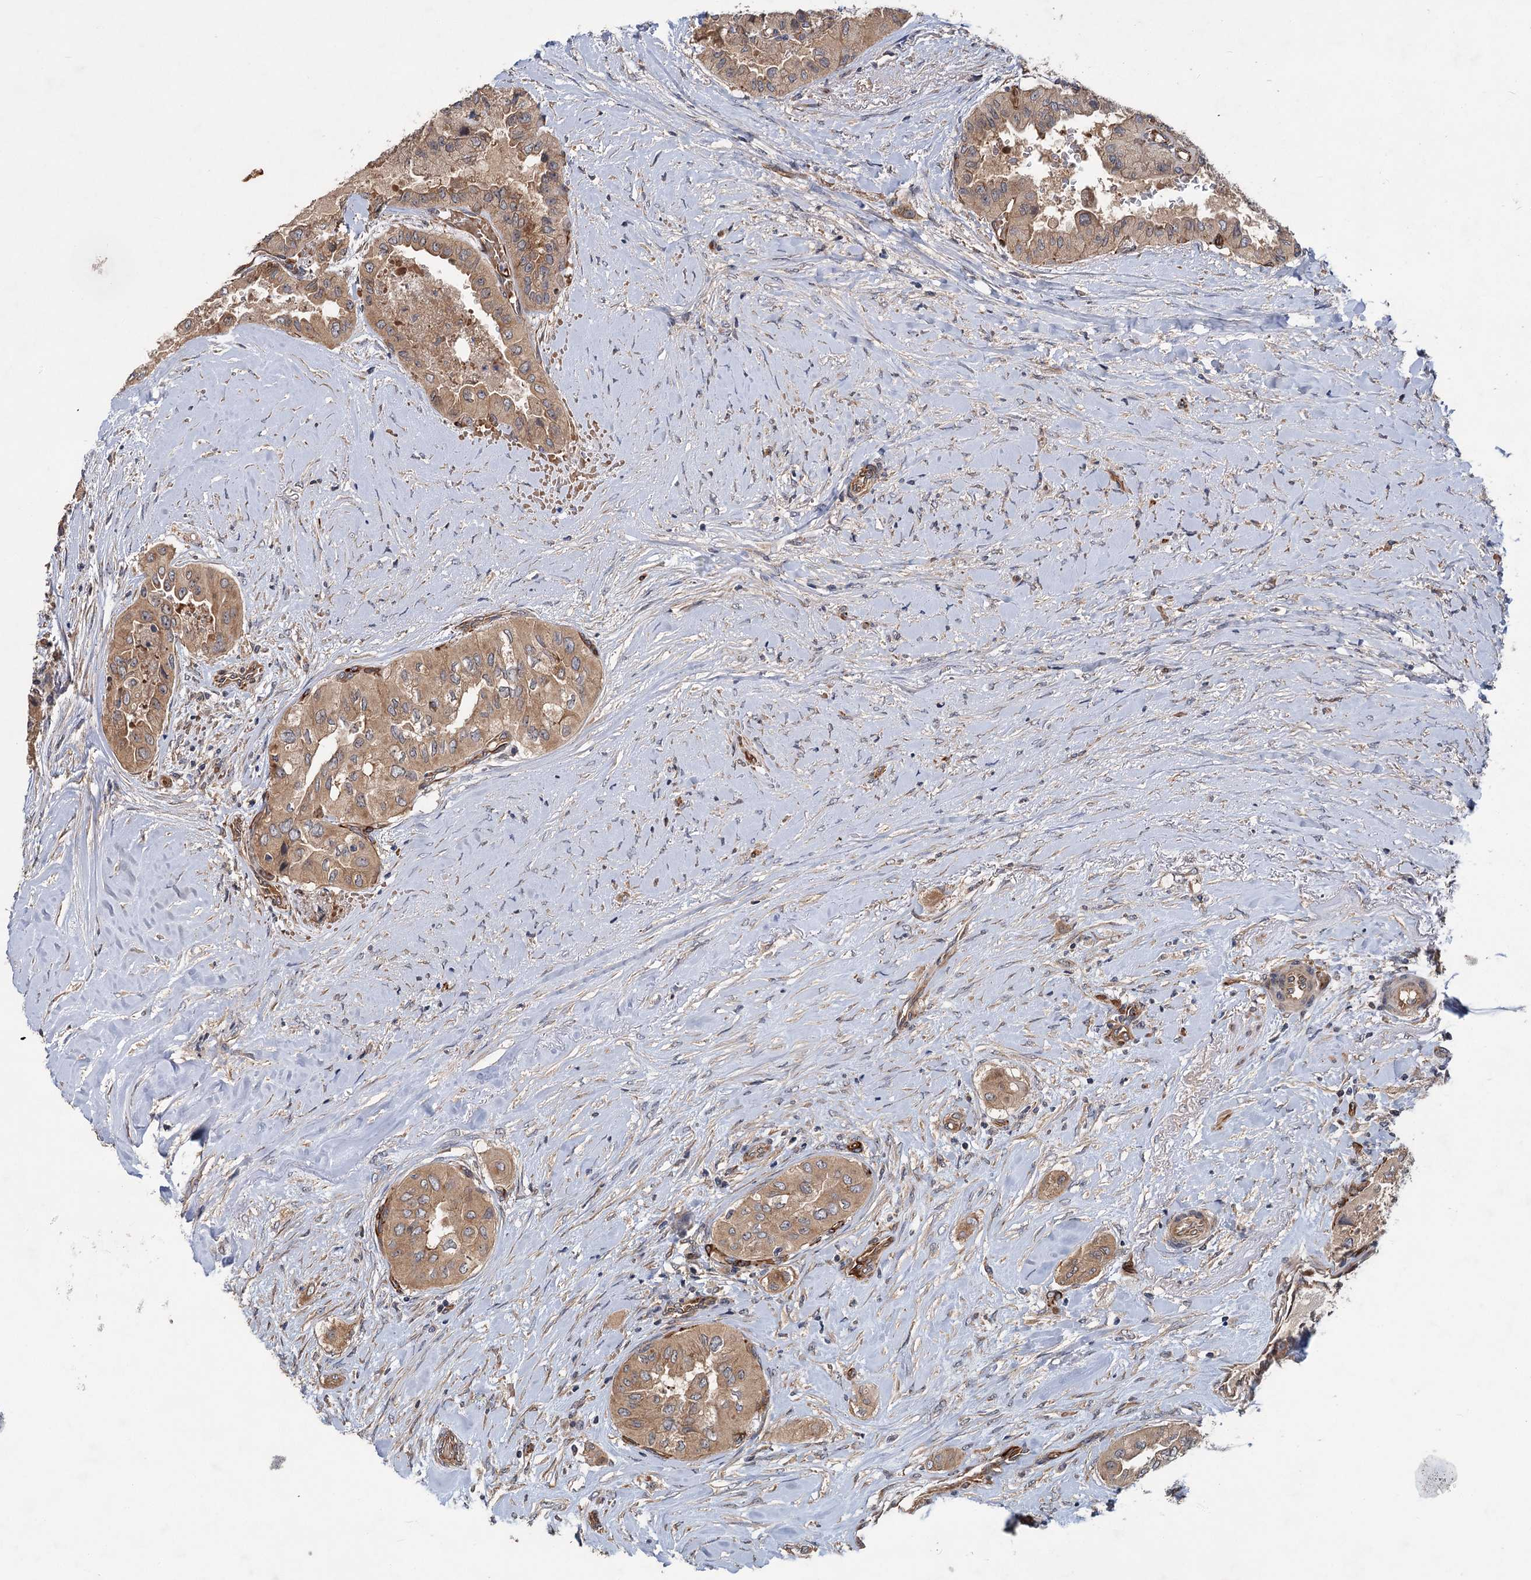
{"staining": {"intensity": "moderate", "quantity": ">75%", "location": "cytoplasmic/membranous"}, "tissue": "thyroid cancer", "cell_type": "Tumor cells", "image_type": "cancer", "snomed": [{"axis": "morphology", "description": "Papillary adenocarcinoma, NOS"}, {"axis": "topography", "description": "Thyroid gland"}], "caption": "IHC photomicrograph of thyroid cancer stained for a protein (brown), which exhibits medium levels of moderate cytoplasmic/membranous expression in approximately >75% of tumor cells.", "gene": "PKN2", "patient": {"sex": "female", "age": 59}}